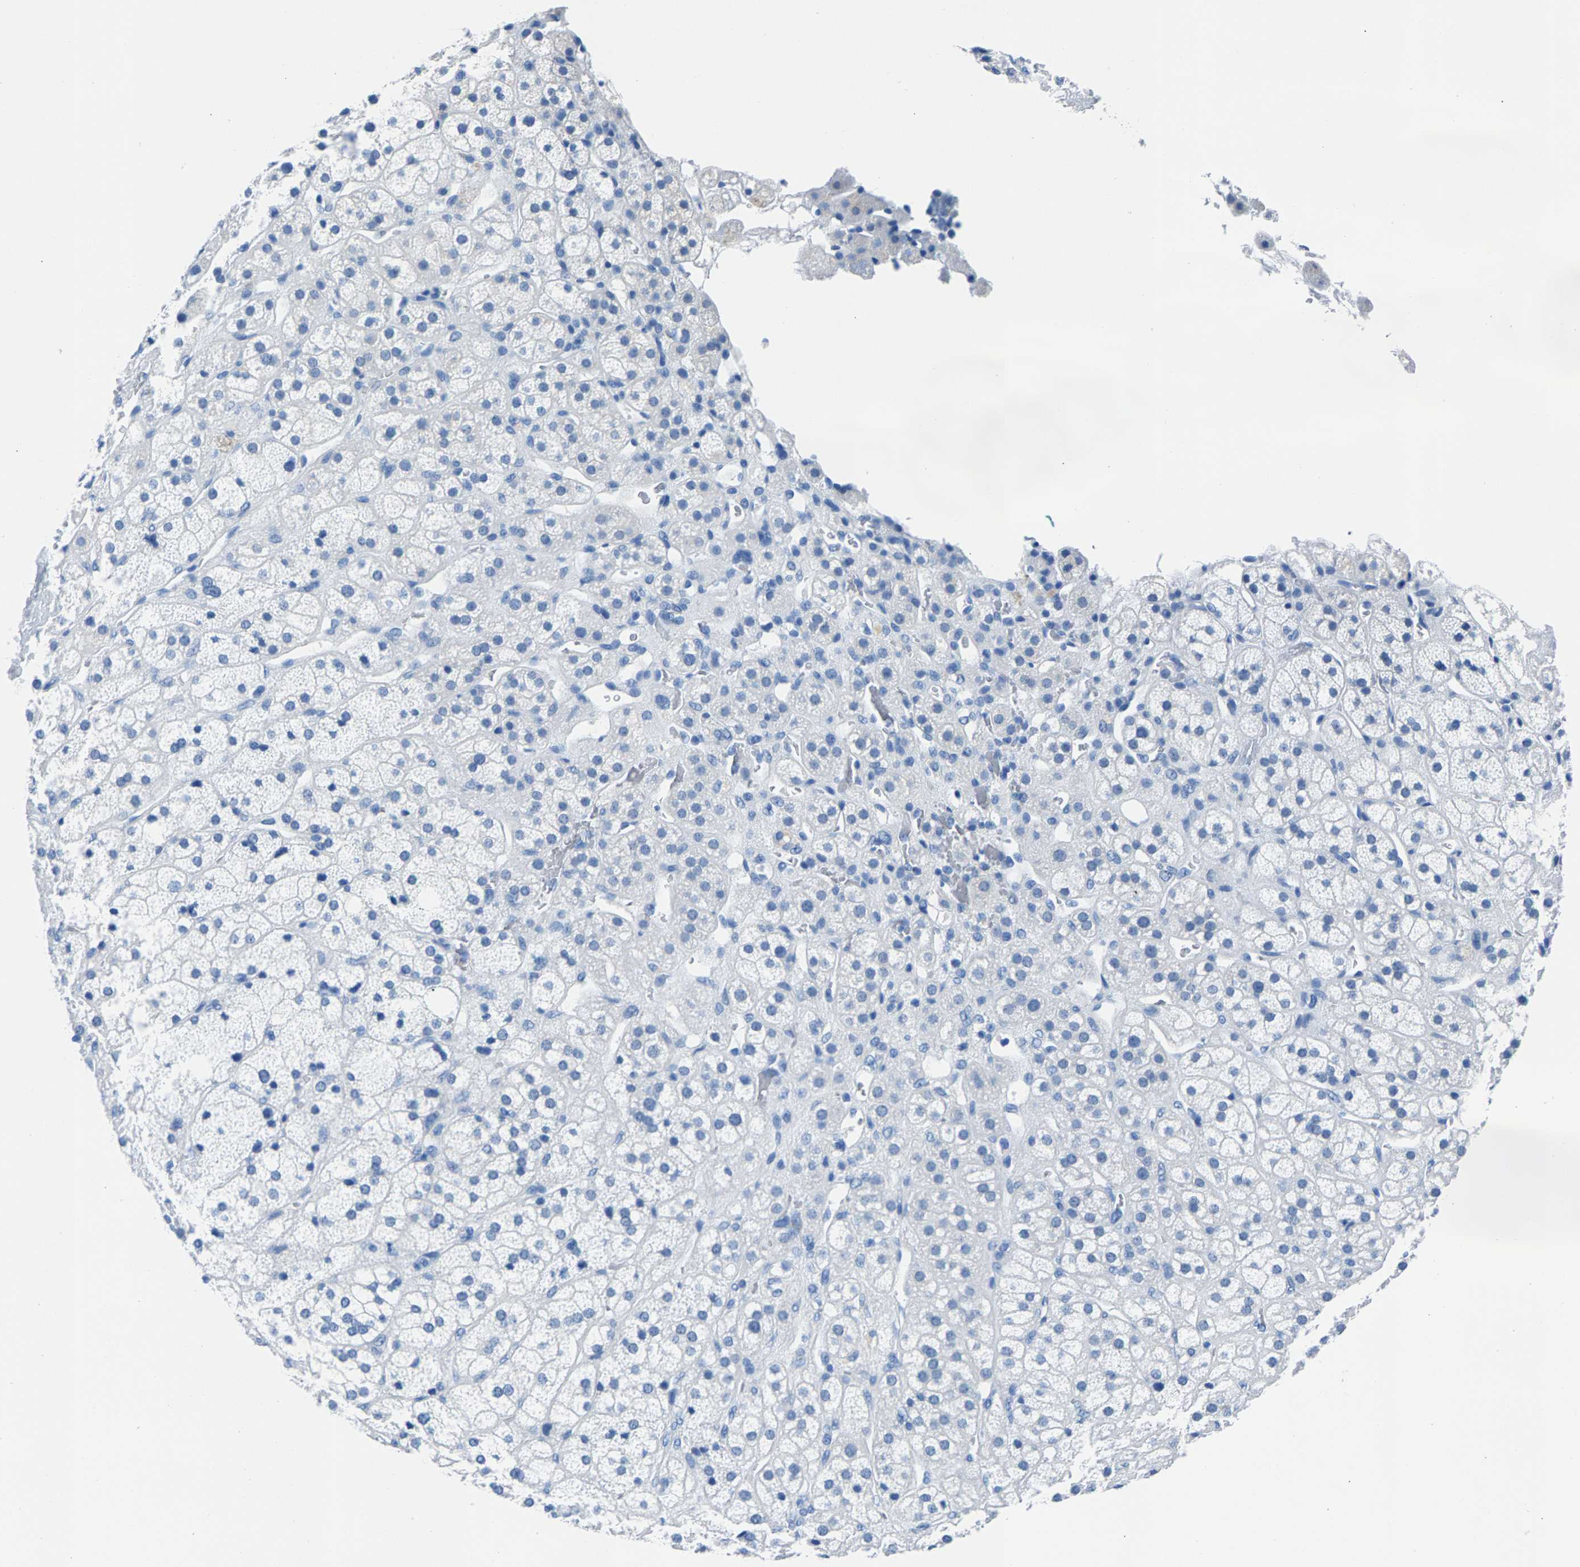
{"staining": {"intensity": "negative", "quantity": "none", "location": "none"}, "tissue": "adrenal gland", "cell_type": "Glandular cells", "image_type": "normal", "snomed": [{"axis": "morphology", "description": "Normal tissue, NOS"}, {"axis": "topography", "description": "Adrenal gland"}], "caption": "Immunohistochemistry of benign adrenal gland demonstrates no positivity in glandular cells.", "gene": "CPS1", "patient": {"sex": "male", "age": 56}}